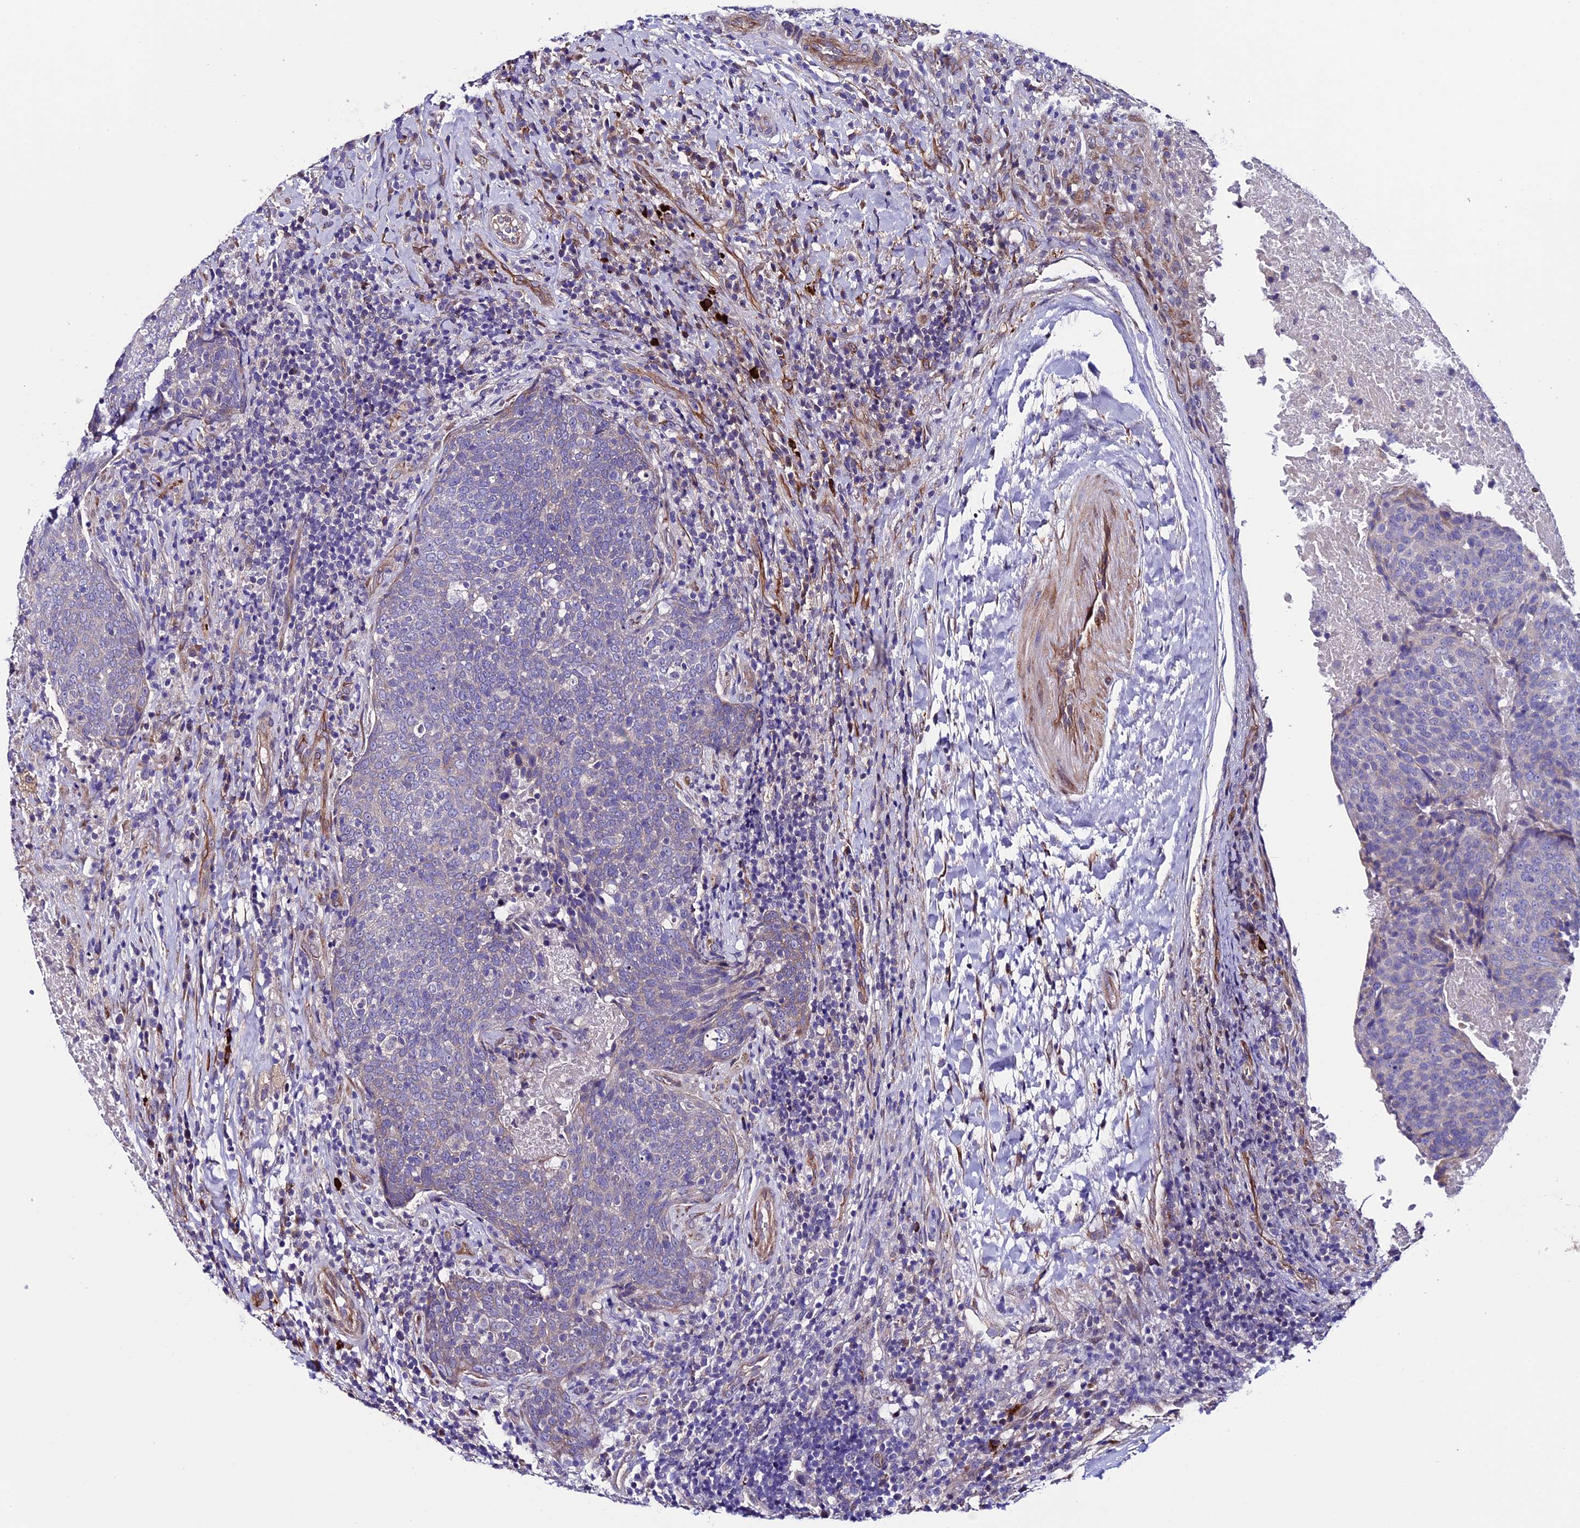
{"staining": {"intensity": "weak", "quantity": "<25%", "location": "cytoplasmic/membranous"}, "tissue": "head and neck cancer", "cell_type": "Tumor cells", "image_type": "cancer", "snomed": [{"axis": "morphology", "description": "Squamous cell carcinoma, NOS"}, {"axis": "morphology", "description": "Squamous cell carcinoma, metastatic, NOS"}, {"axis": "topography", "description": "Lymph node"}, {"axis": "topography", "description": "Head-Neck"}], "caption": "There is no significant staining in tumor cells of head and neck squamous cell carcinoma.", "gene": "TMEM171", "patient": {"sex": "male", "age": 62}}